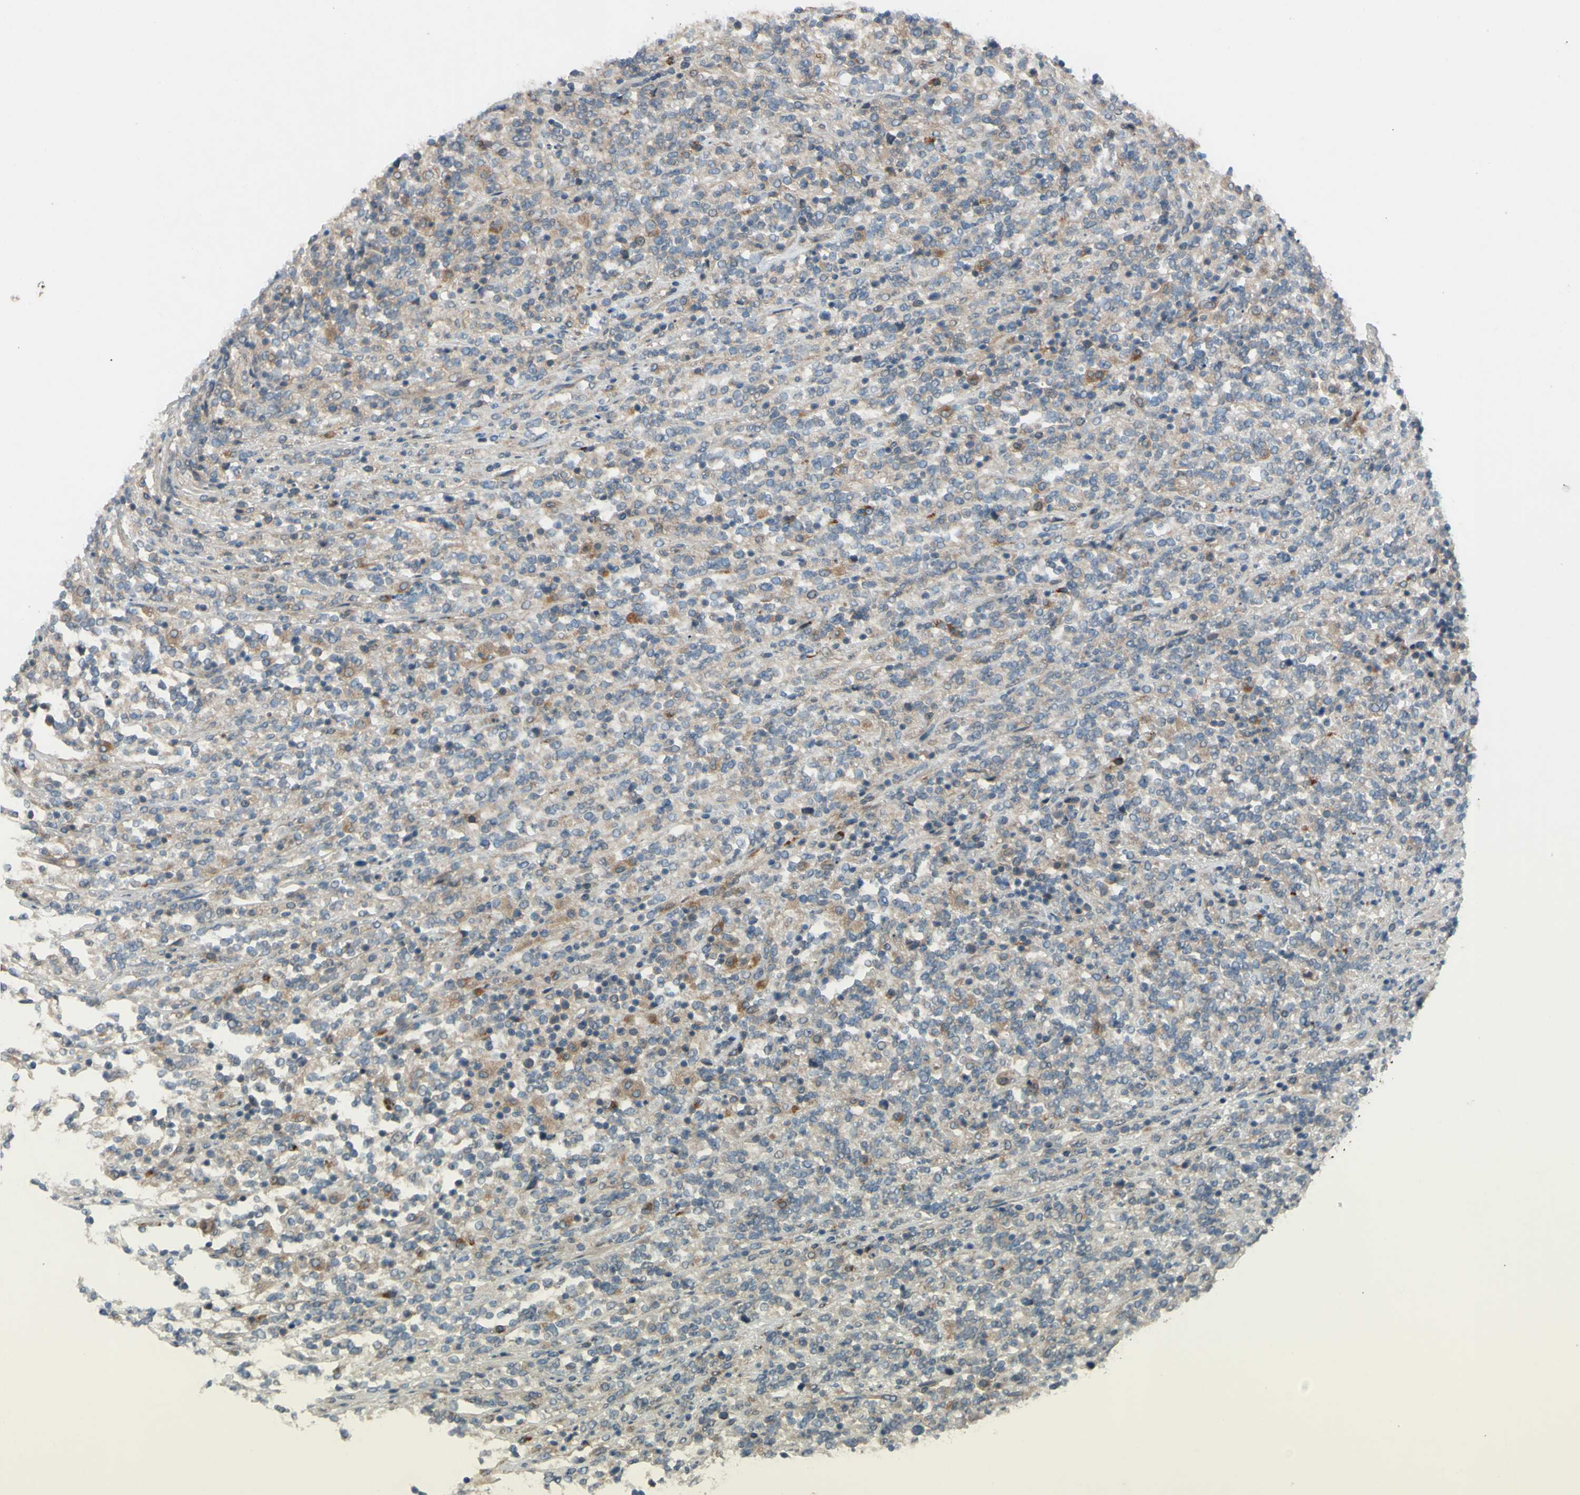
{"staining": {"intensity": "weak", "quantity": "25%-75%", "location": "cytoplasmic/membranous"}, "tissue": "lymphoma", "cell_type": "Tumor cells", "image_type": "cancer", "snomed": [{"axis": "morphology", "description": "Malignant lymphoma, non-Hodgkin's type, High grade"}, {"axis": "topography", "description": "Soft tissue"}], "caption": "DAB immunohistochemical staining of human high-grade malignant lymphoma, non-Hodgkin's type exhibits weak cytoplasmic/membranous protein staining in approximately 25%-75% of tumor cells. Ihc stains the protein of interest in brown and the nuclei are stained blue.", "gene": "AFP", "patient": {"sex": "male", "age": 18}}